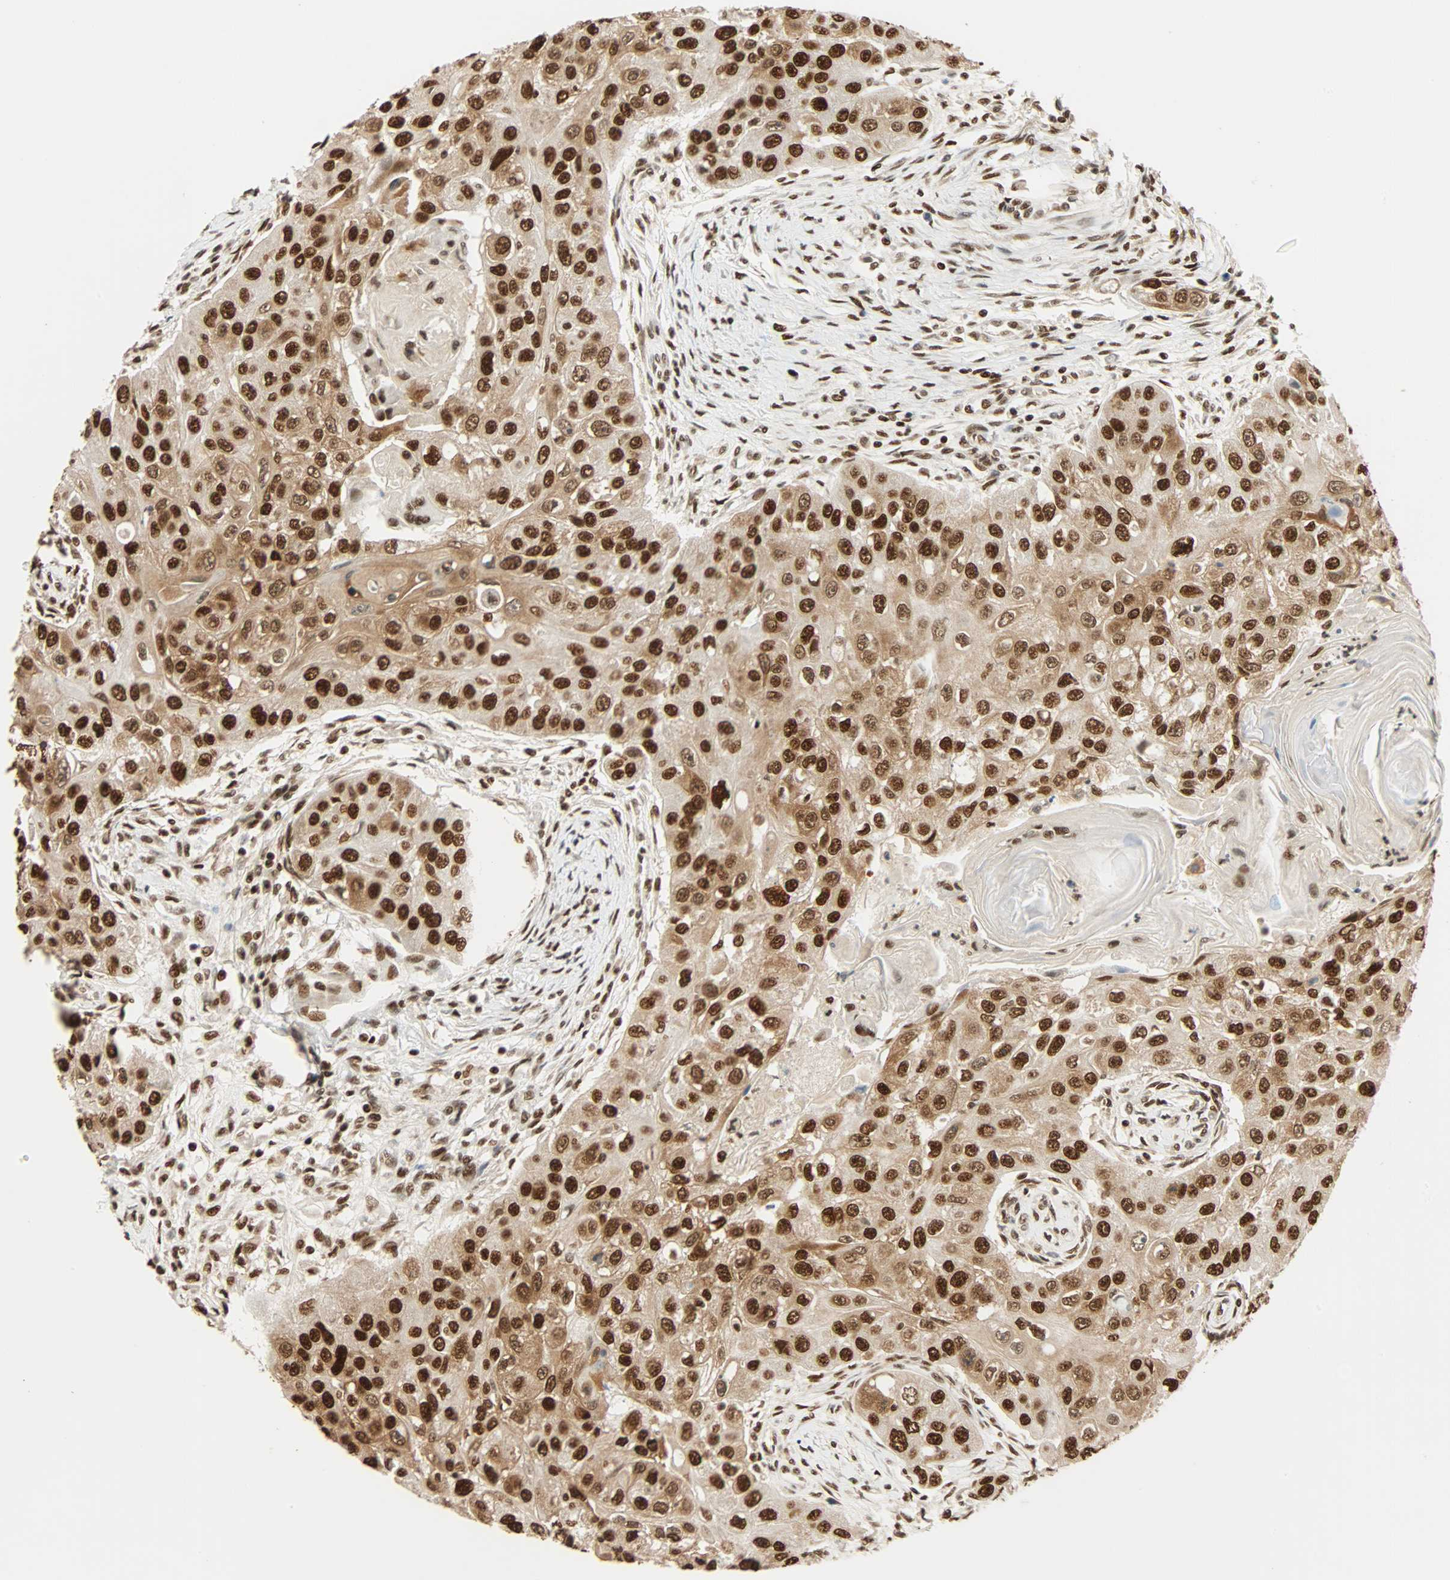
{"staining": {"intensity": "strong", "quantity": ">75%", "location": "cytoplasmic/membranous,nuclear"}, "tissue": "head and neck cancer", "cell_type": "Tumor cells", "image_type": "cancer", "snomed": [{"axis": "morphology", "description": "Normal tissue, NOS"}, {"axis": "morphology", "description": "Squamous cell carcinoma, NOS"}, {"axis": "topography", "description": "Skeletal muscle"}, {"axis": "topography", "description": "Head-Neck"}], "caption": "The image shows immunohistochemical staining of head and neck cancer. There is strong cytoplasmic/membranous and nuclear staining is identified in approximately >75% of tumor cells.", "gene": "CDK12", "patient": {"sex": "male", "age": 51}}